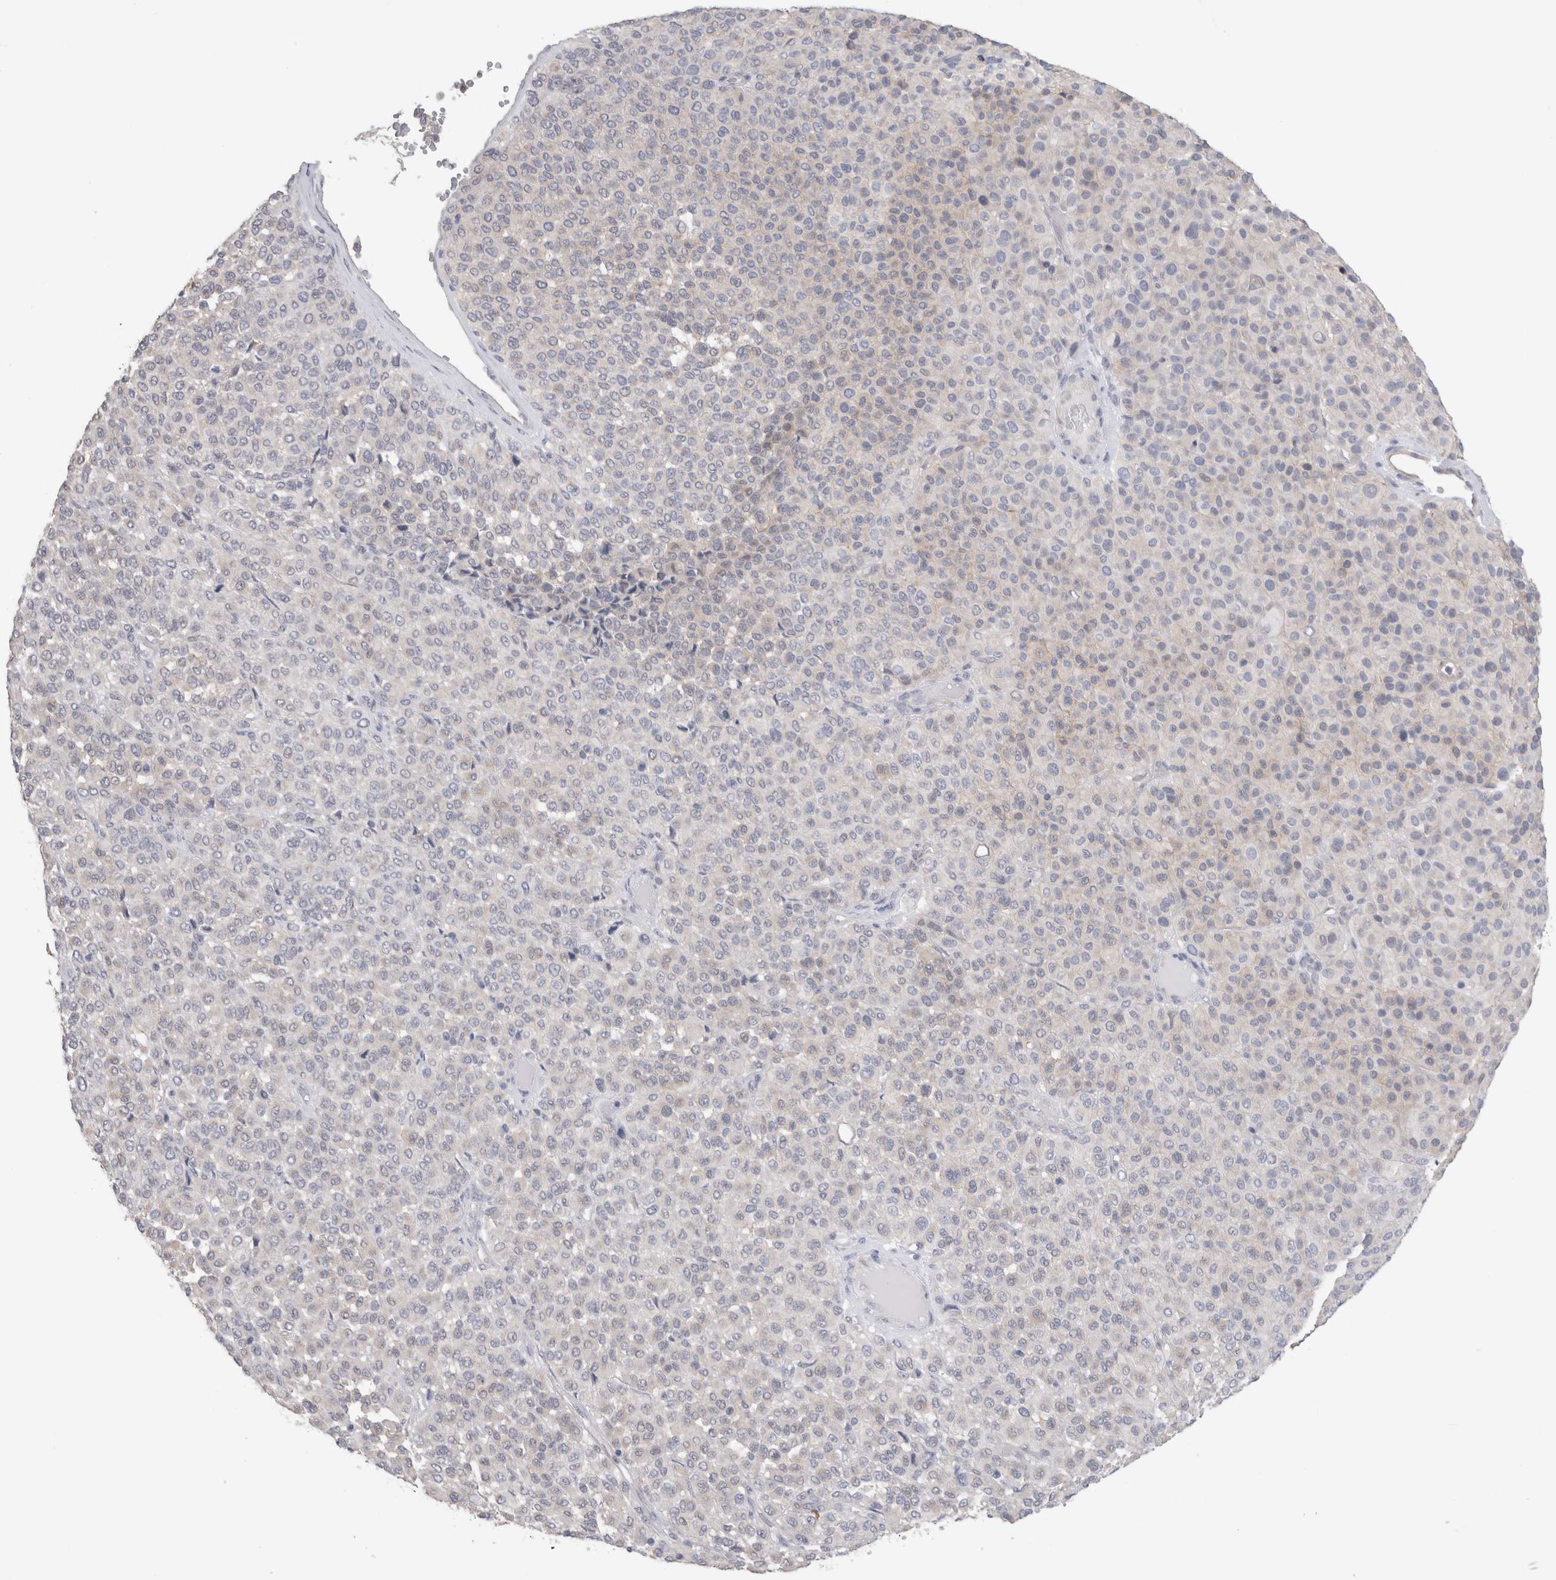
{"staining": {"intensity": "negative", "quantity": "none", "location": "none"}, "tissue": "melanoma", "cell_type": "Tumor cells", "image_type": "cancer", "snomed": [{"axis": "morphology", "description": "Malignant melanoma, Metastatic site"}, {"axis": "topography", "description": "Pancreas"}], "caption": "IHC of melanoma shows no staining in tumor cells.", "gene": "DMD", "patient": {"sex": "female", "age": 30}}